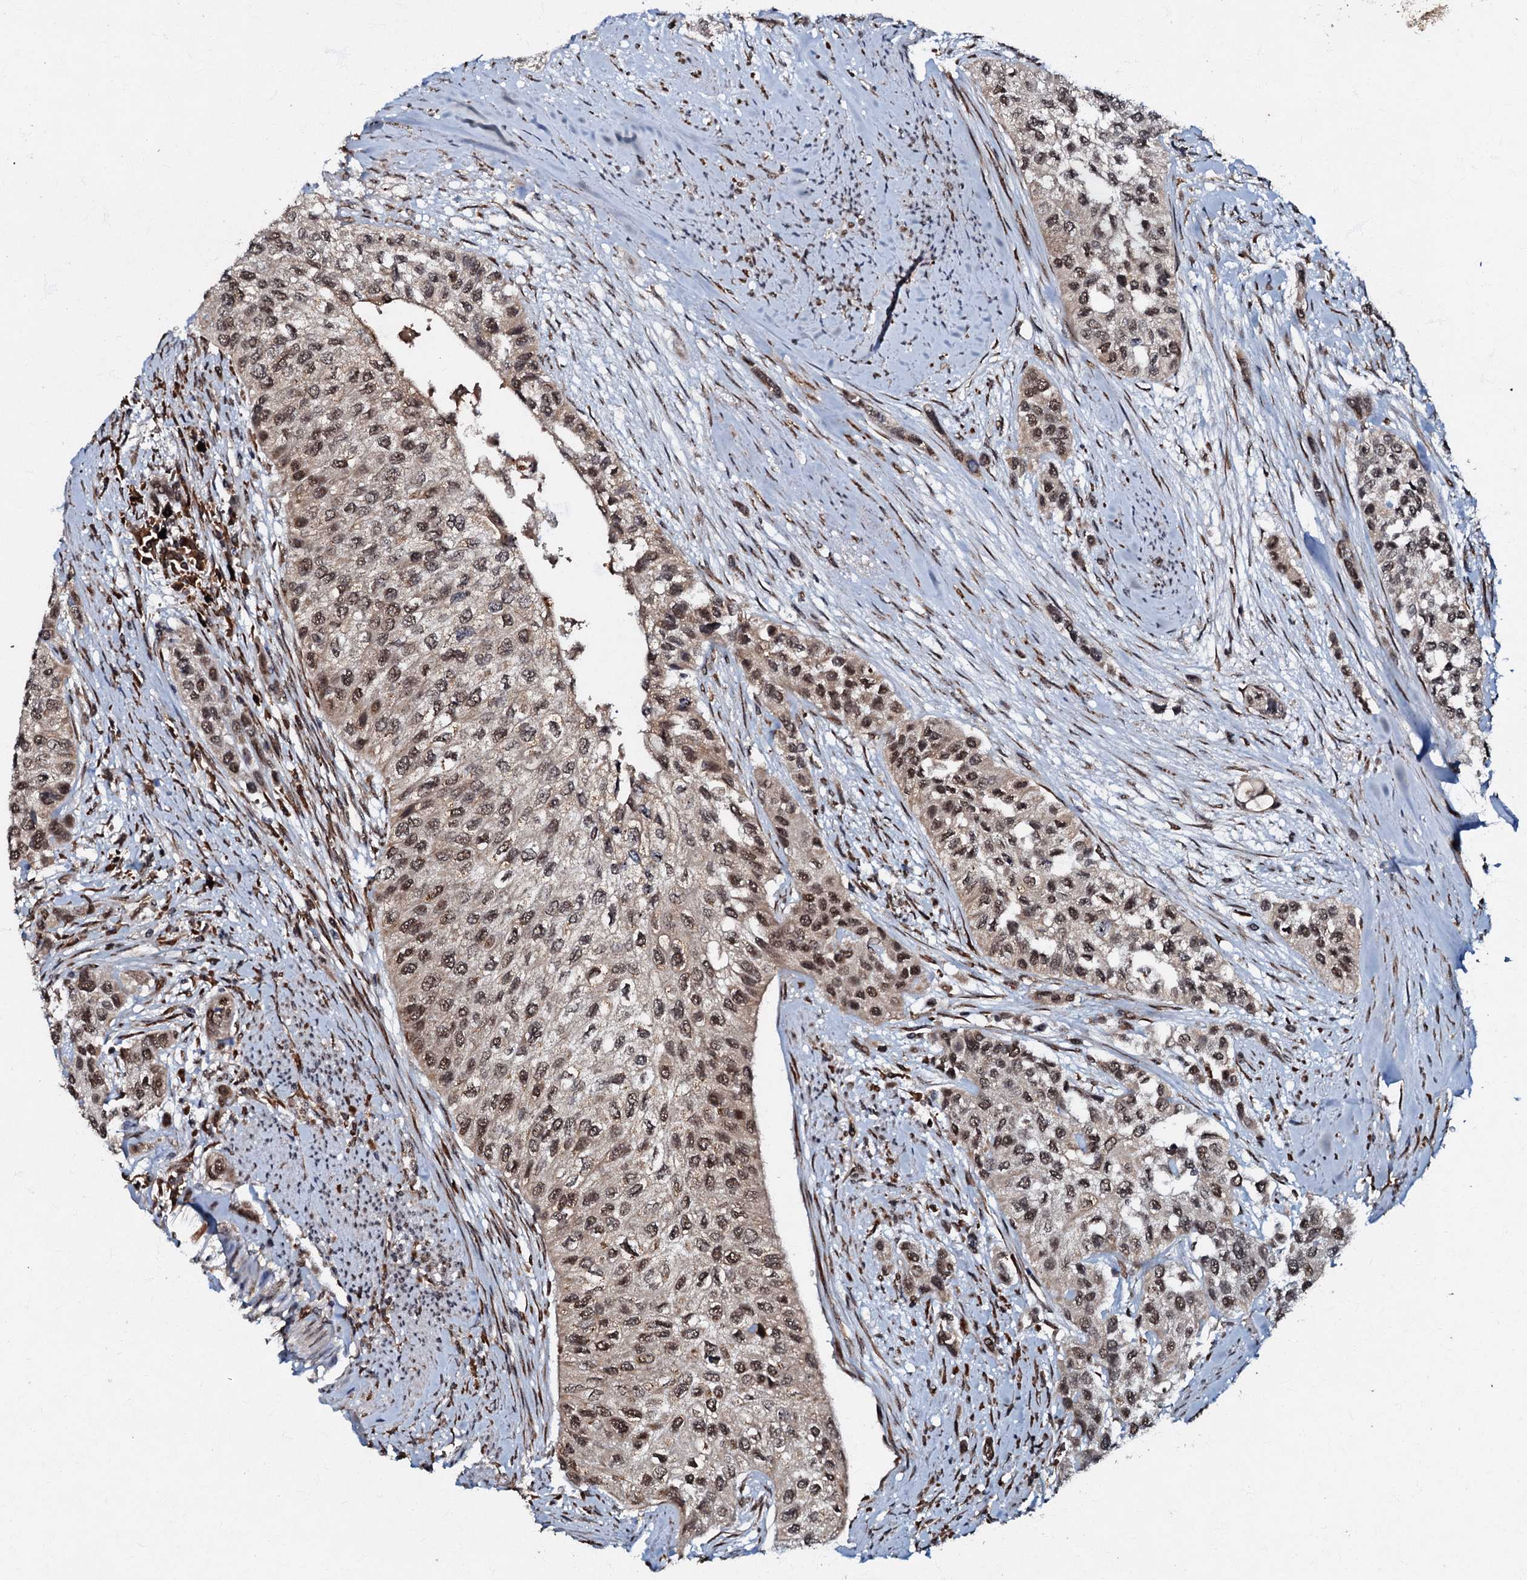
{"staining": {"intensity": "moderate", "quantity": ">75%", "location": "nuclear"}, "tissue": "urothelial cancer", "cell_type": "Tumor cells", "image_type": "cancer", "snomed": [{"axis": "morphology", "description": "Normal tissue, NOS"}, {"axis": "morphology", "description": "Urothelial carcinoma, High grade"}, {"axis": "topography", "description": "Vascular tissue"}, {"axis": "topography", "description": "Urinary bladder"}], "caption": "A photomicrograph of urothelial cancer stained for a protein reveals moderate nuclear brown staining in tumor cells. The protein is stained brown, and the nuclei are stained in blue (DAB (3,3'-diaminobenzidine) IHC with brightfield microscopy, high magnification).", "gene": "C18orf32", "patient": {"sex": "female", "age": 56}}